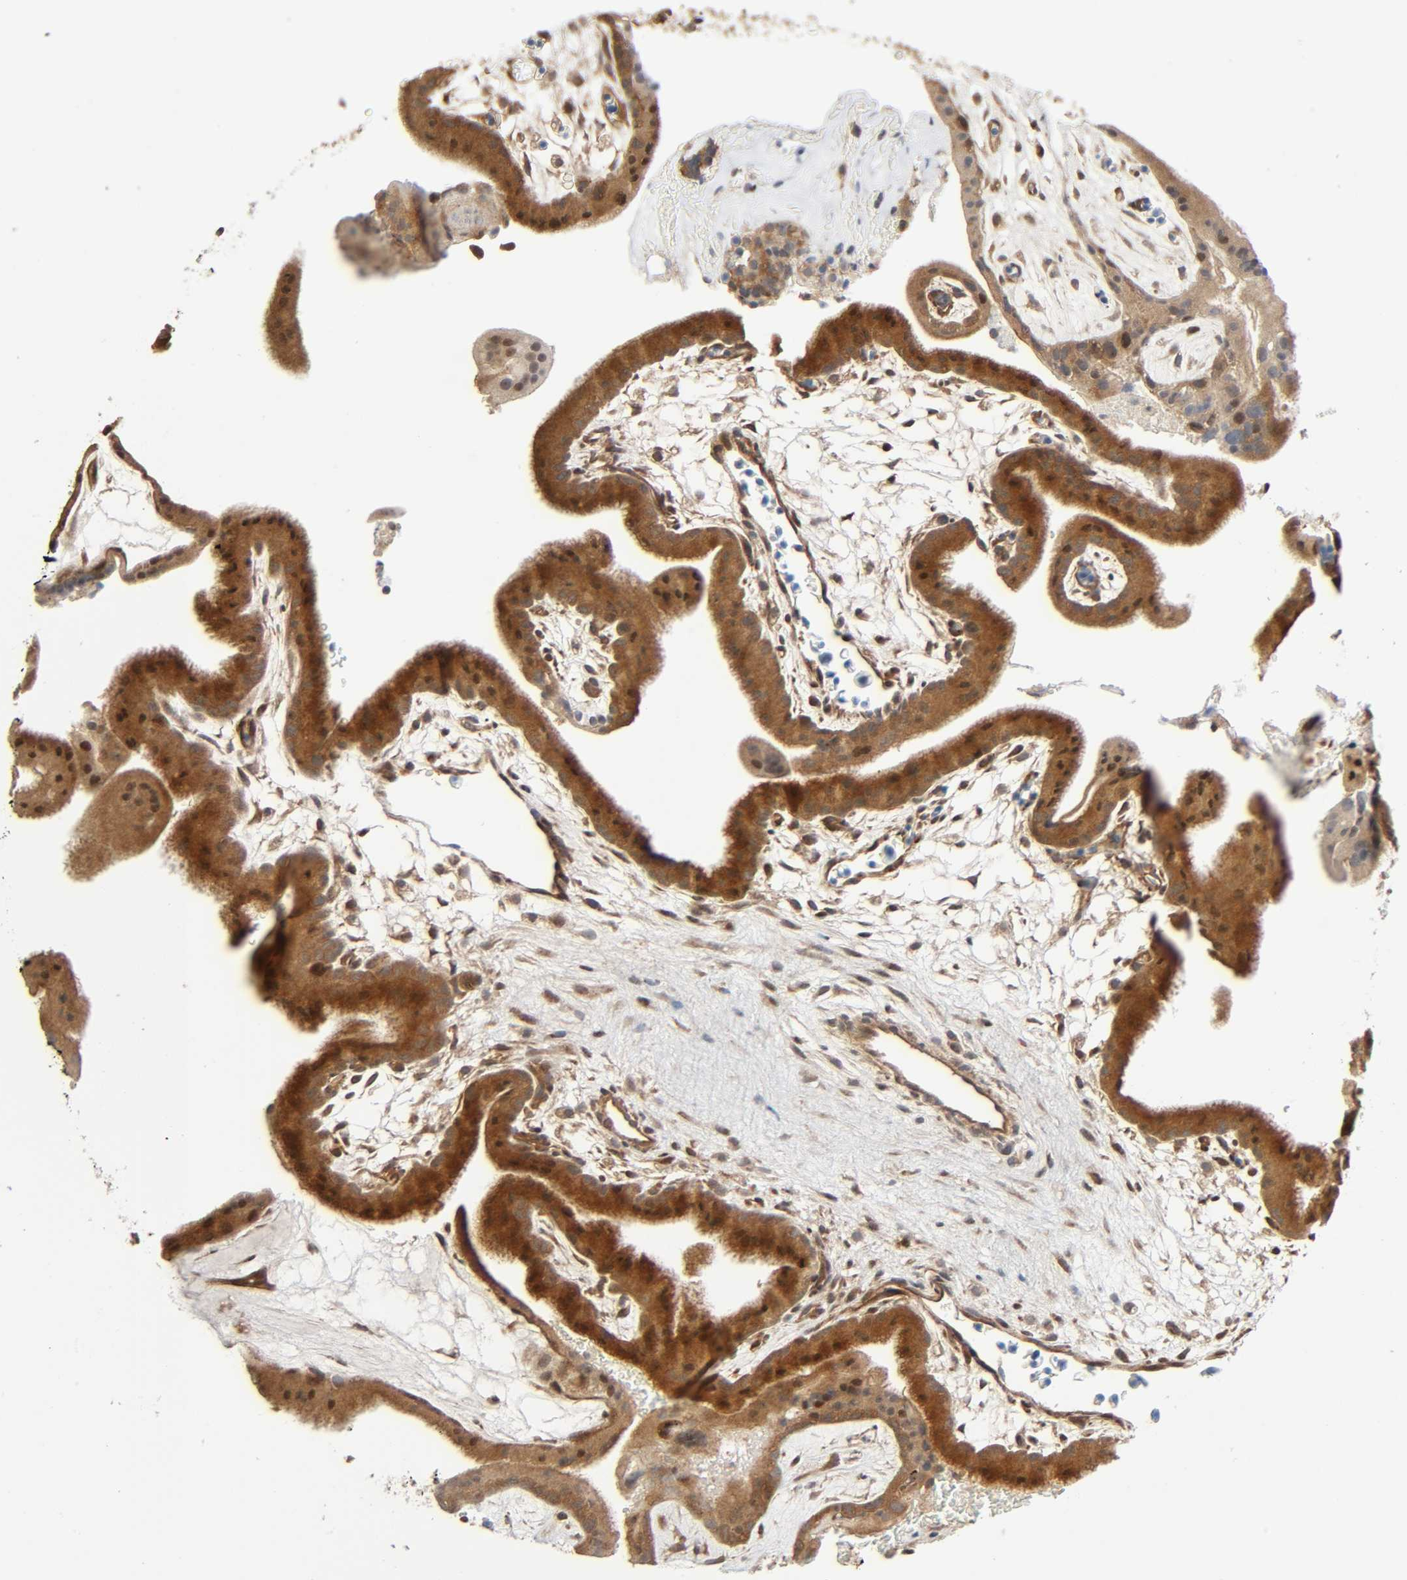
{"staining": {"intensity": "strong", "quantity": ">75%", "location": "cytoplasmic/membranous,nuclear"}, "tissue": "placenta", "cell_type": "Trophoblastic cells", "image_type": "normal", "snomed": [{"axis": "morphology", "description": "Normal tissue, NOS"}, {"axis": "topography", "description": "Placenta"}], "caption": "Placenta stained with a protein marker displays strong staining in trophoblastic cells.", "gene": "PPP2R1B", "patient": {"sex": "female", "age": 19}}